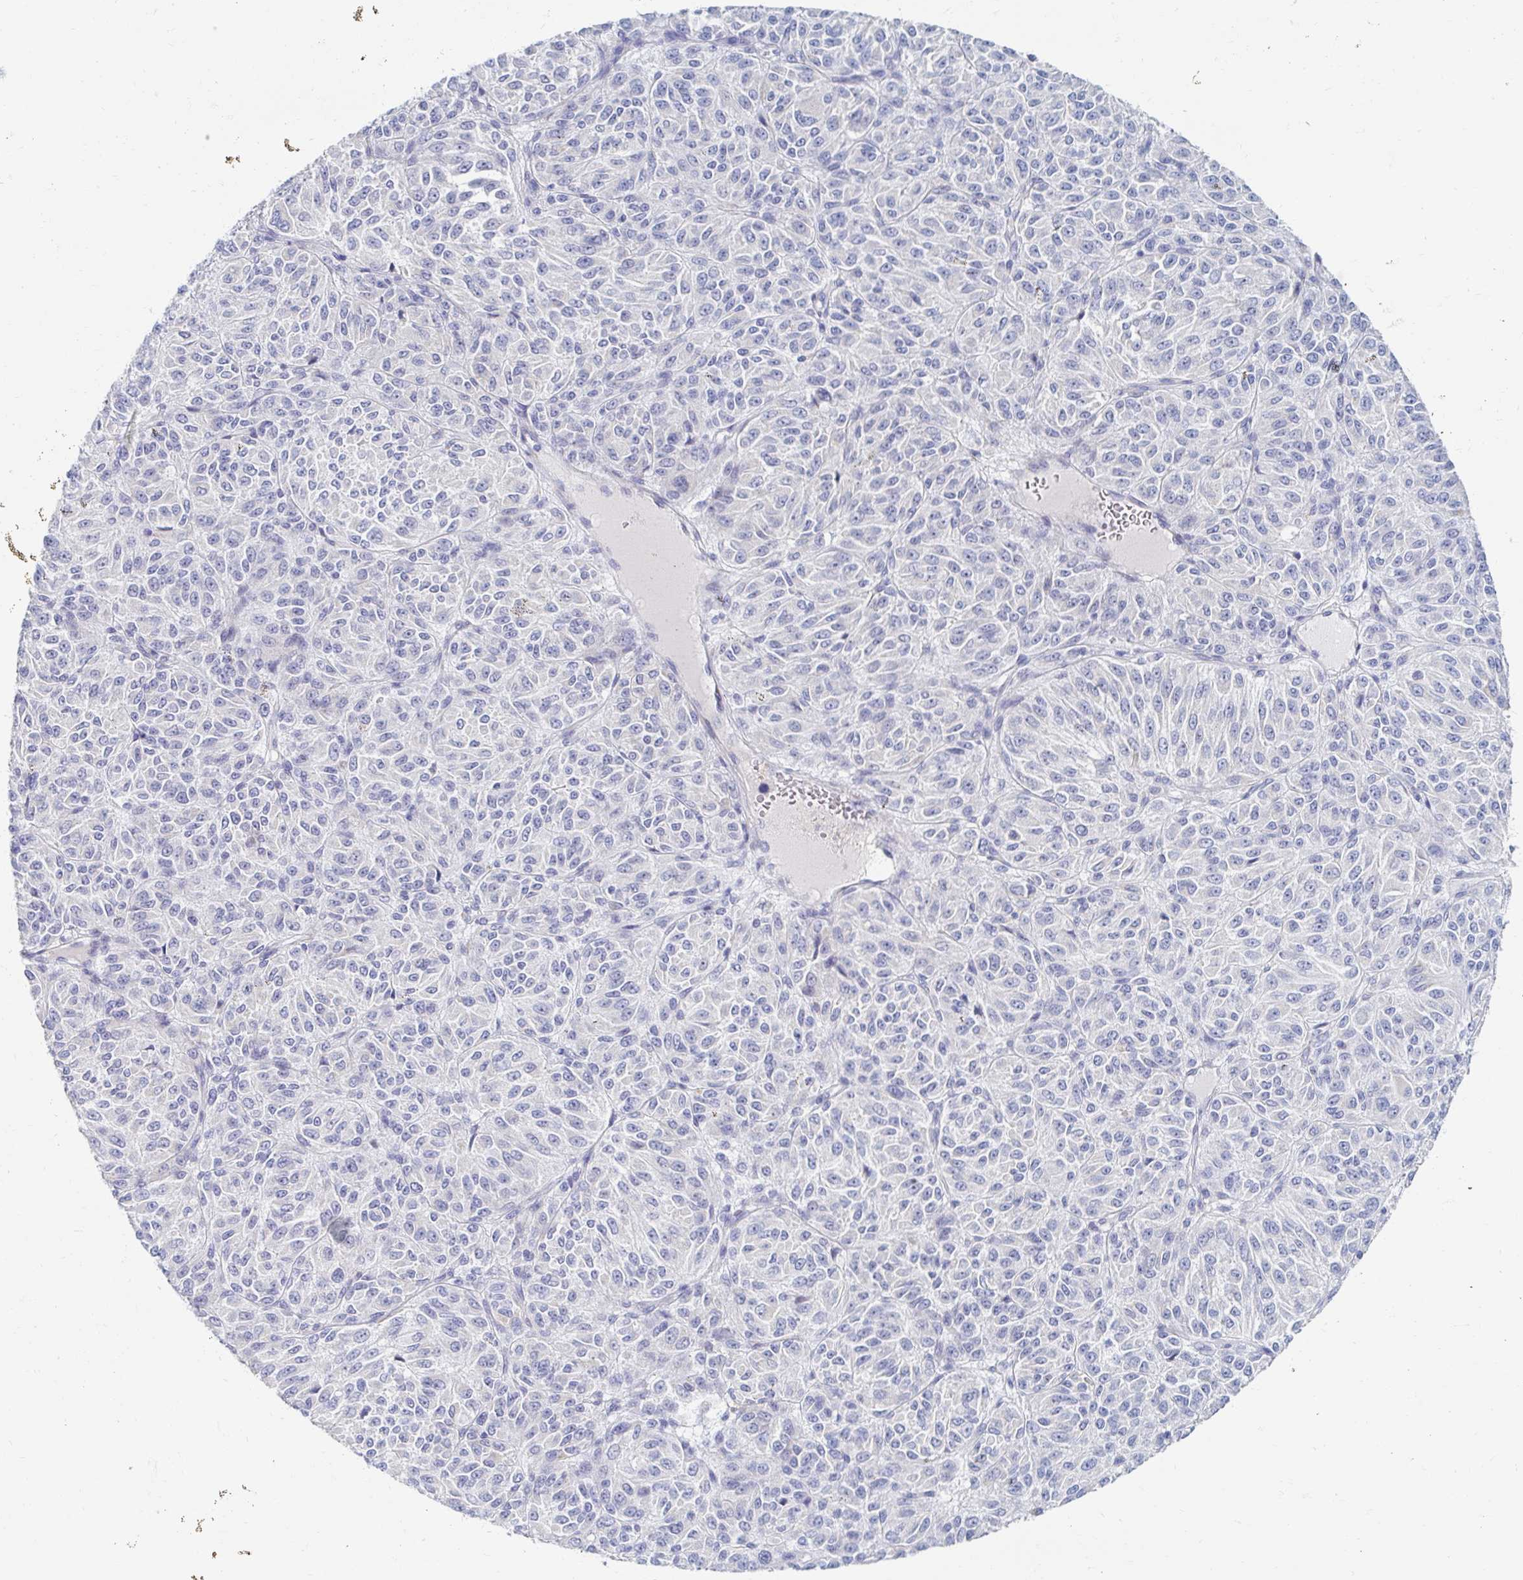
{"staining": {"intensity": "negative", "quantity": "none", "location": "none"}, "tissue": "melanoma", "cell_type": "Tumor cells", "image_type": "cancer", "snomed": [{"axis": "morphology", "description": "Malignant melanoma, Metastatic site"}, {"axis": "topography", "description": "Brain"}], "caption": "This histopathology image is of melanoma stained with IHC to label a protein in brown with the nuclei are counter-stained blue. There is no expression in tumor cells.", "gene": "MYLK2", "patient": {"sex": "female", "age": 56}}